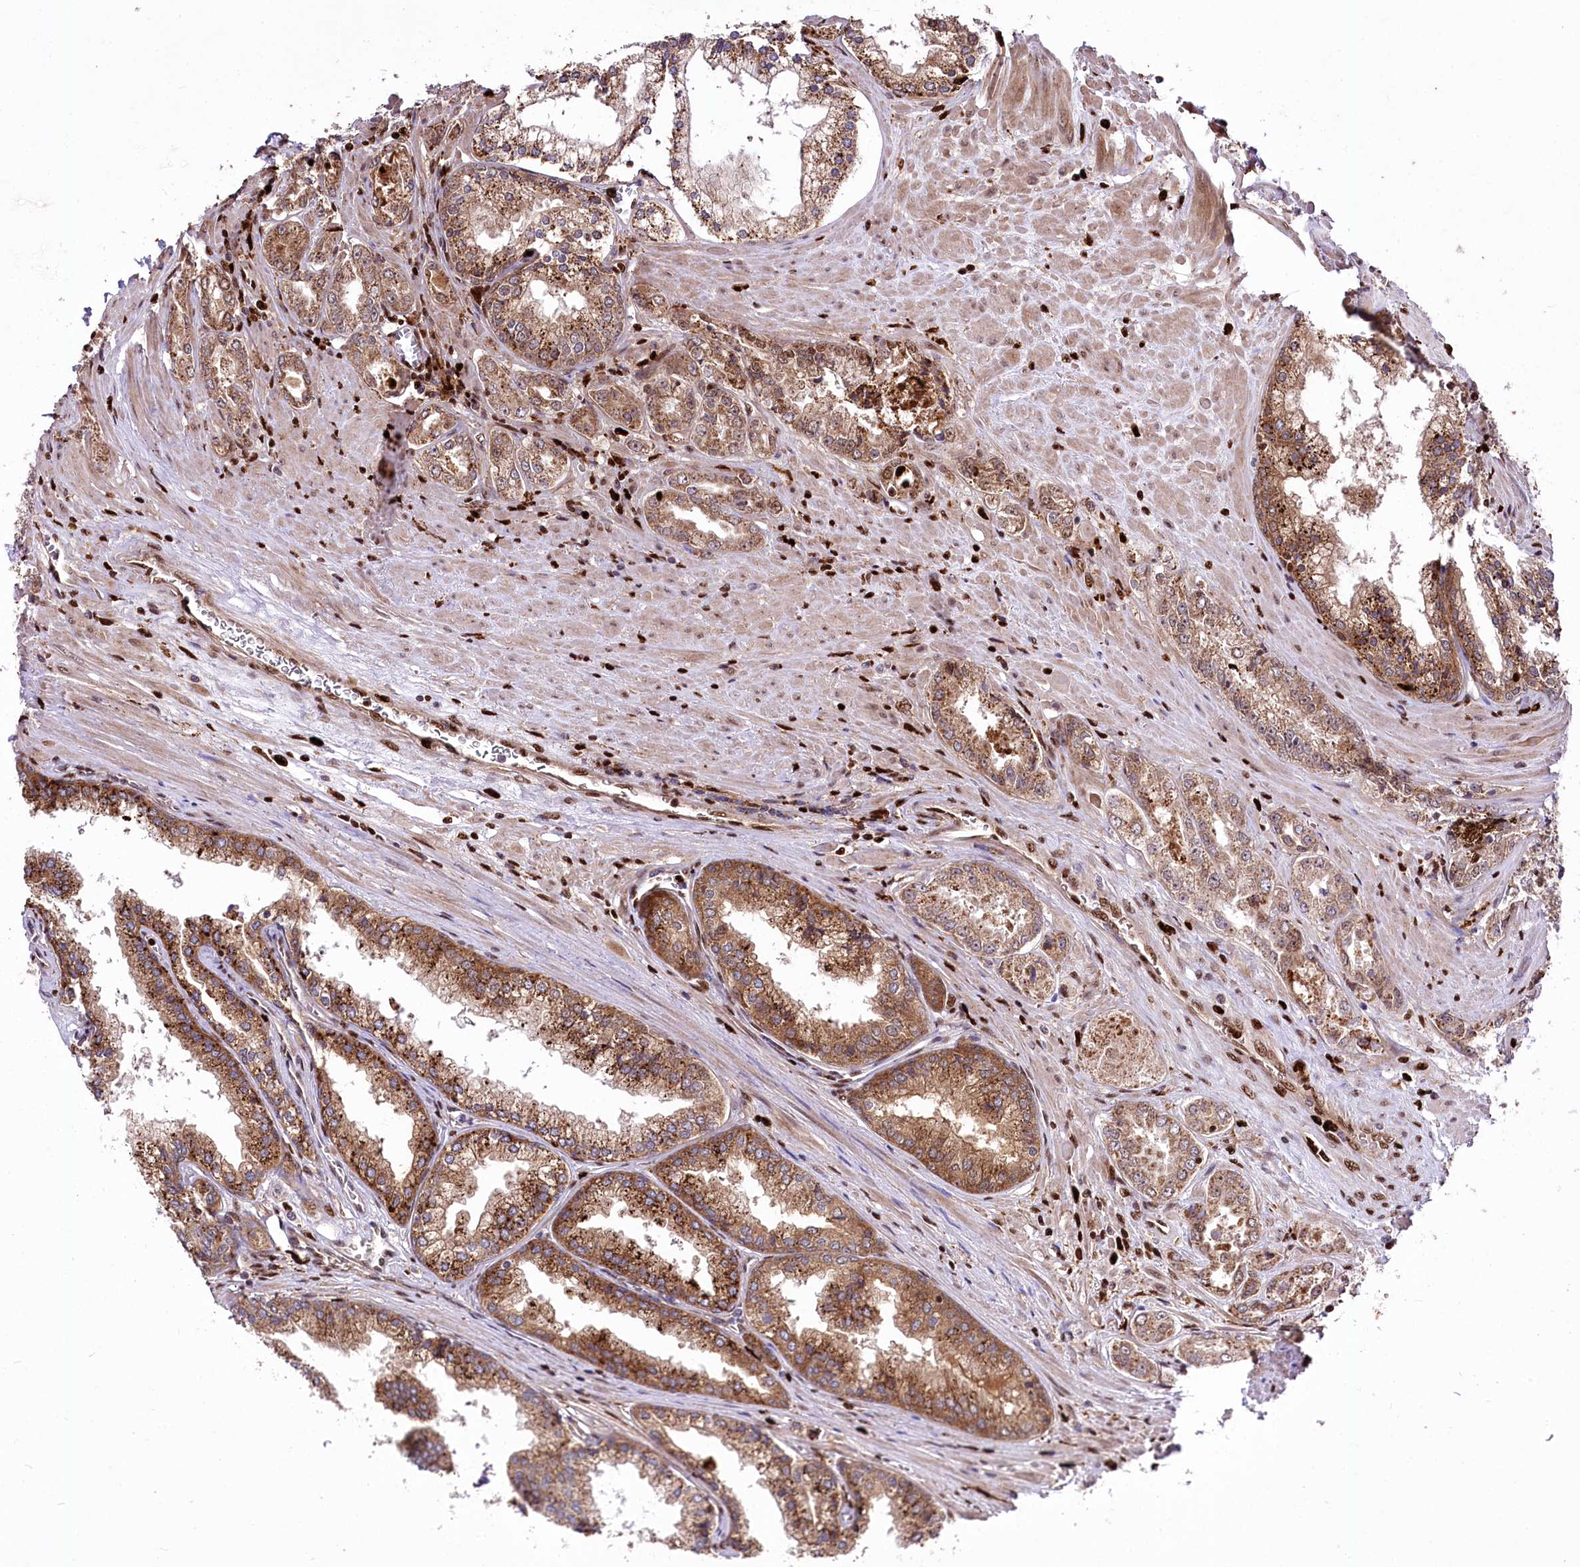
{"staining": {"intensity": "moderate", "quantity": ">75%", "location": "cytoplasmic/membranous"}, "tissue": "prostate cancer", "cell_type": "Tumor cells", "image_type": "cancer", "snomed": [{"axis": "morphology", "description": "Adenocarcinoma, High grade"}, {"axis": "topography", "description": "Prostate"}], "caption": "Human prostate adenocarcinoma (high-grade) stained for a protein (brown) reveals moderate cytoplasmic/membranous positive expression in approximately >75% of tumor cells.", "gene": "FIGN", "patient": {"sex": "male", "age": 72}}